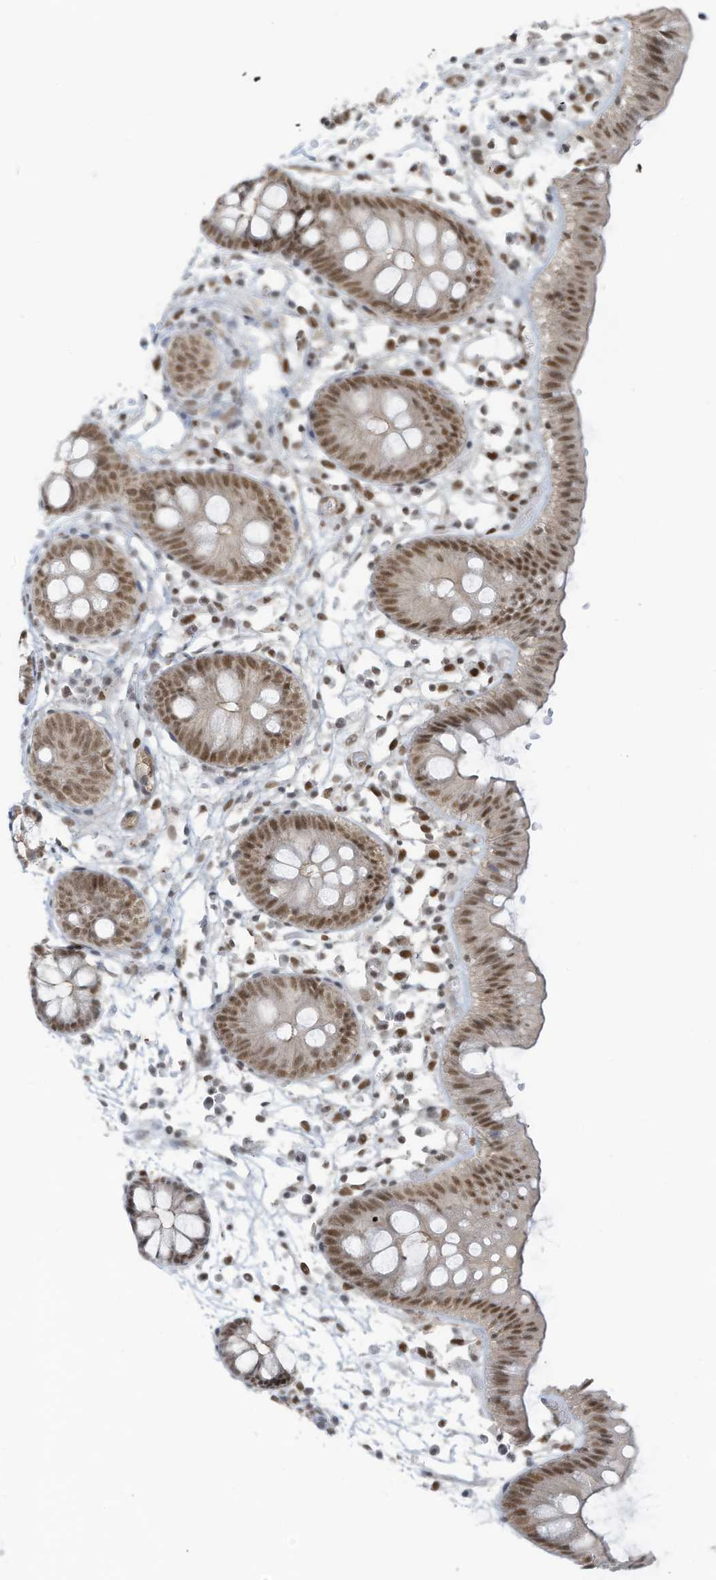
{"staining": {"intensity": "moderate", "quantity": ">75%", "location": "cytoplasmic/membranous"}, "tissue": "colon", "cell_type": "Endothelial cells", "image_type": "normal", "snomed": [{"axis": "morphology", "description": "Normal tissue, NOS"}, {"axis": "topography", "description": "Colon"}], "caption": "Immunohistochemistry (DAB (3,3'-diaminobenzidine)) staining of benign colon shows moderate cytoplasmic/membranous protein staining in approximately >75% of endothelial cells.", "gene": "DBR1", "patient": {"sex": "male", "age": 56}}